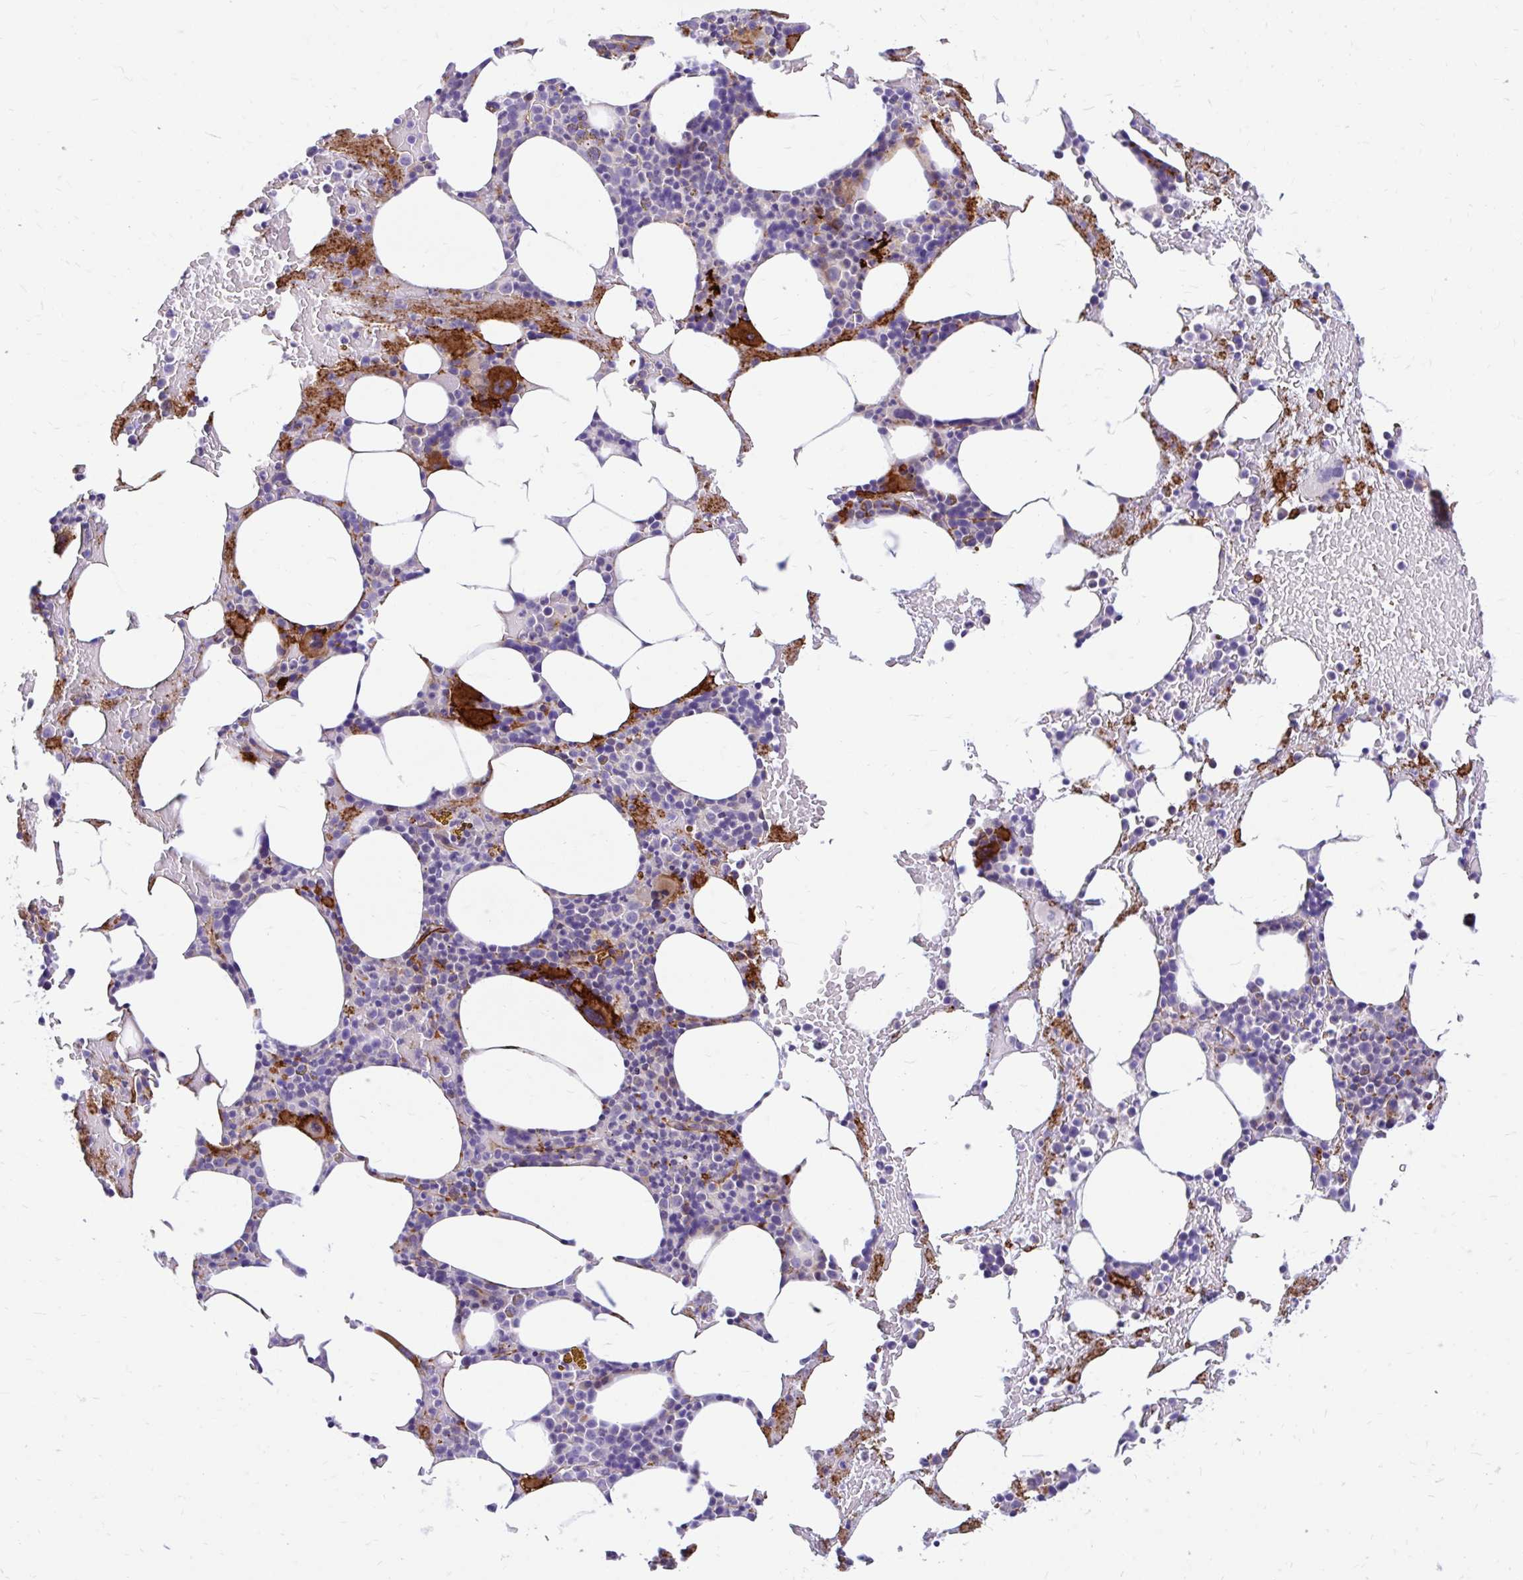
{"staining": {"intensity": "strong", "quantity": "<25%", "location": "cytoplasmic/membranous"}, "tissue": "bone marrow", "cell_type": "Hematopoietic cells", "image_type": "normal", "snomed": [{"axis": "morphology", "description": "Normal tissue, NOS"}, {"axis": "topography", "description": "Bone marrow"}], "caption": "Immunohistochemistry (IHC) image of unremarkable human bone marrow stained for a protein (brown), which reveals medium levels of strong cytoplasmic/membranous staining in about <25% of hematopoietic cells.", "gene": "ESPNL", "patient": {"sex": "female", "age": 62}}